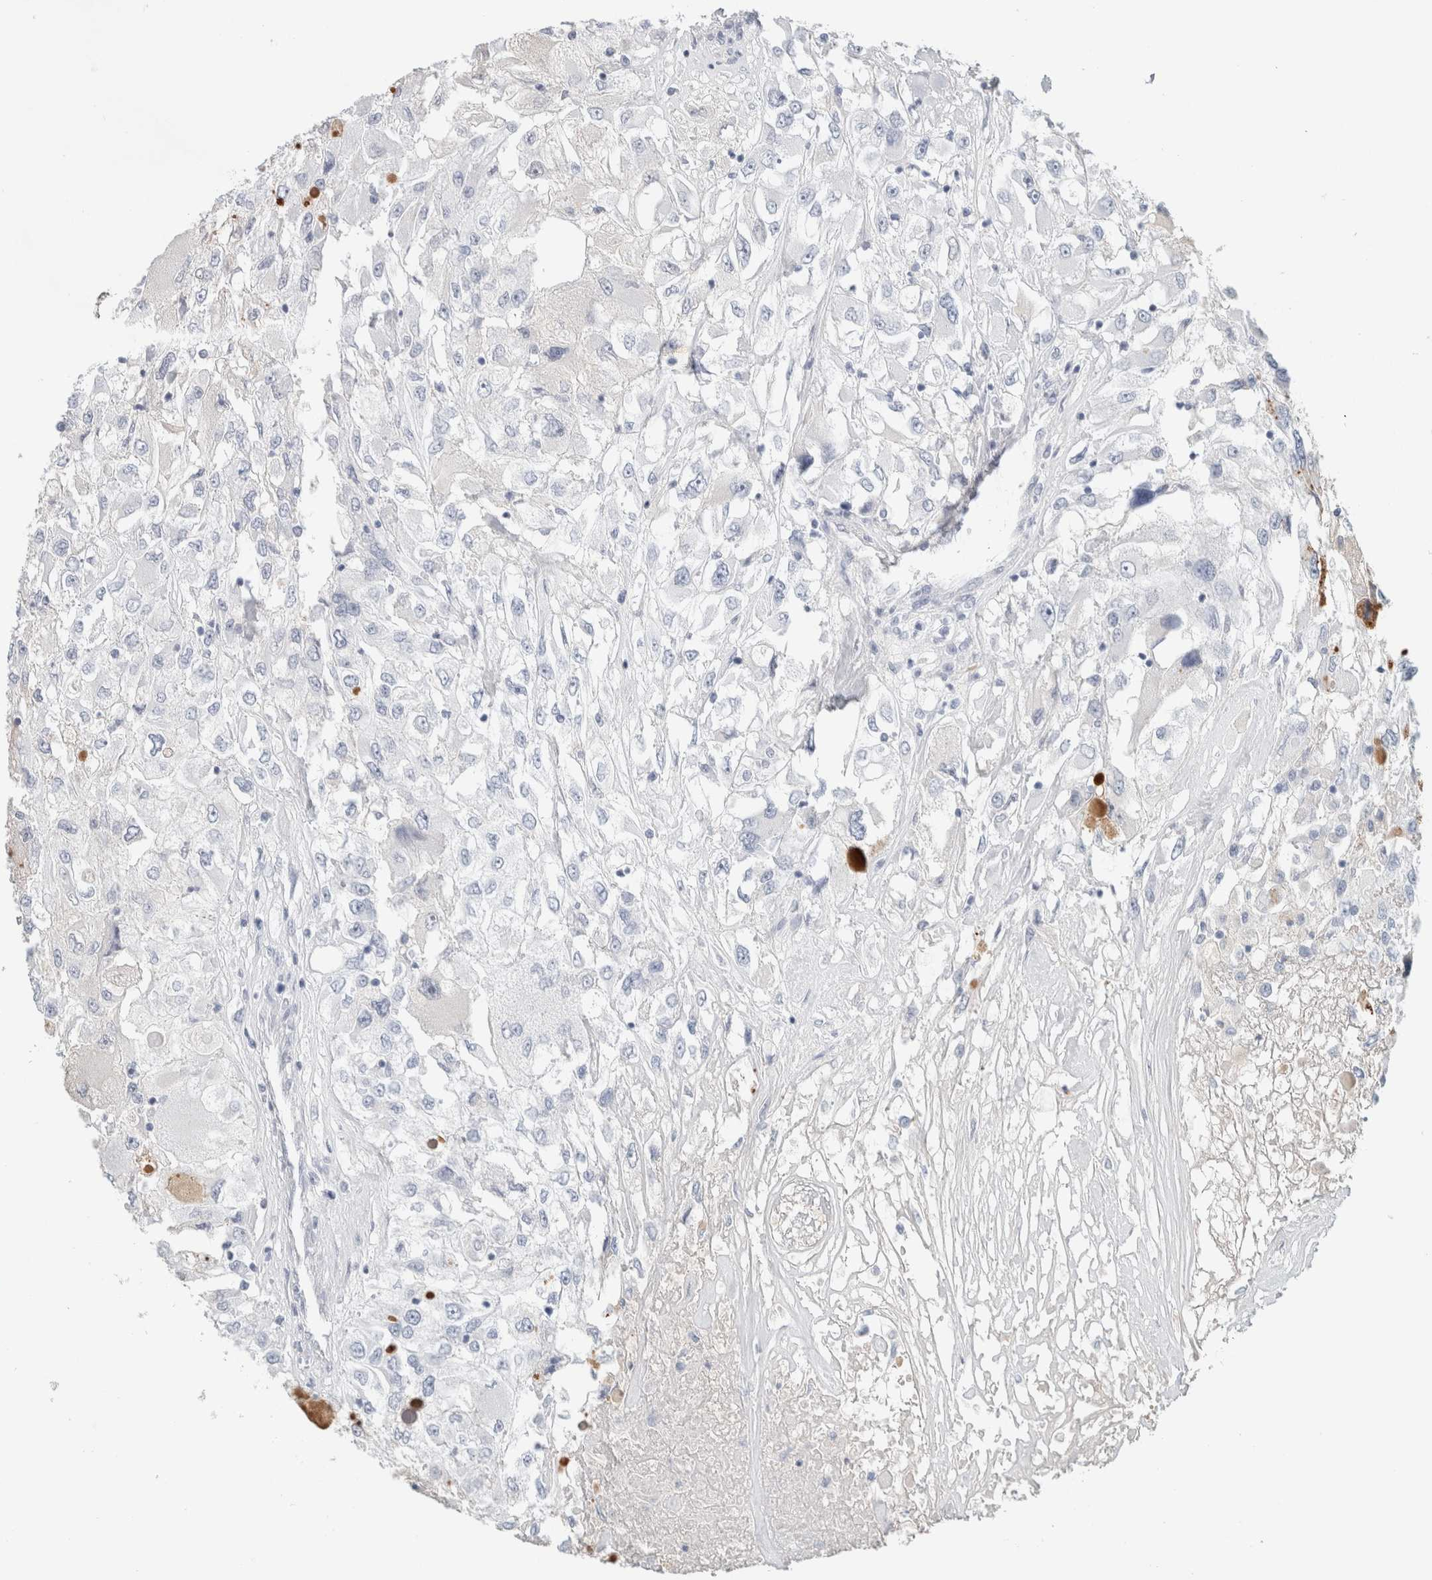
{"staining": {"intensity": "negative", "quantity": "none", "location": "none"}, "tissue": "renal cancer", "cell_type": "Tumor cells", "image_type": "cancer", "snomed": [{"axis": "morphology", "description": "Adenocarcinoma, NOS"}, {"axis": "topography", "description": "Kidney"}], "caption": "This is an immunohistochemistry micrograph of adenocarcinoma (renal). There is no positivity in tumor cells.", "gene": "IL6", "patient": {"sex": "female", "age": 52}}